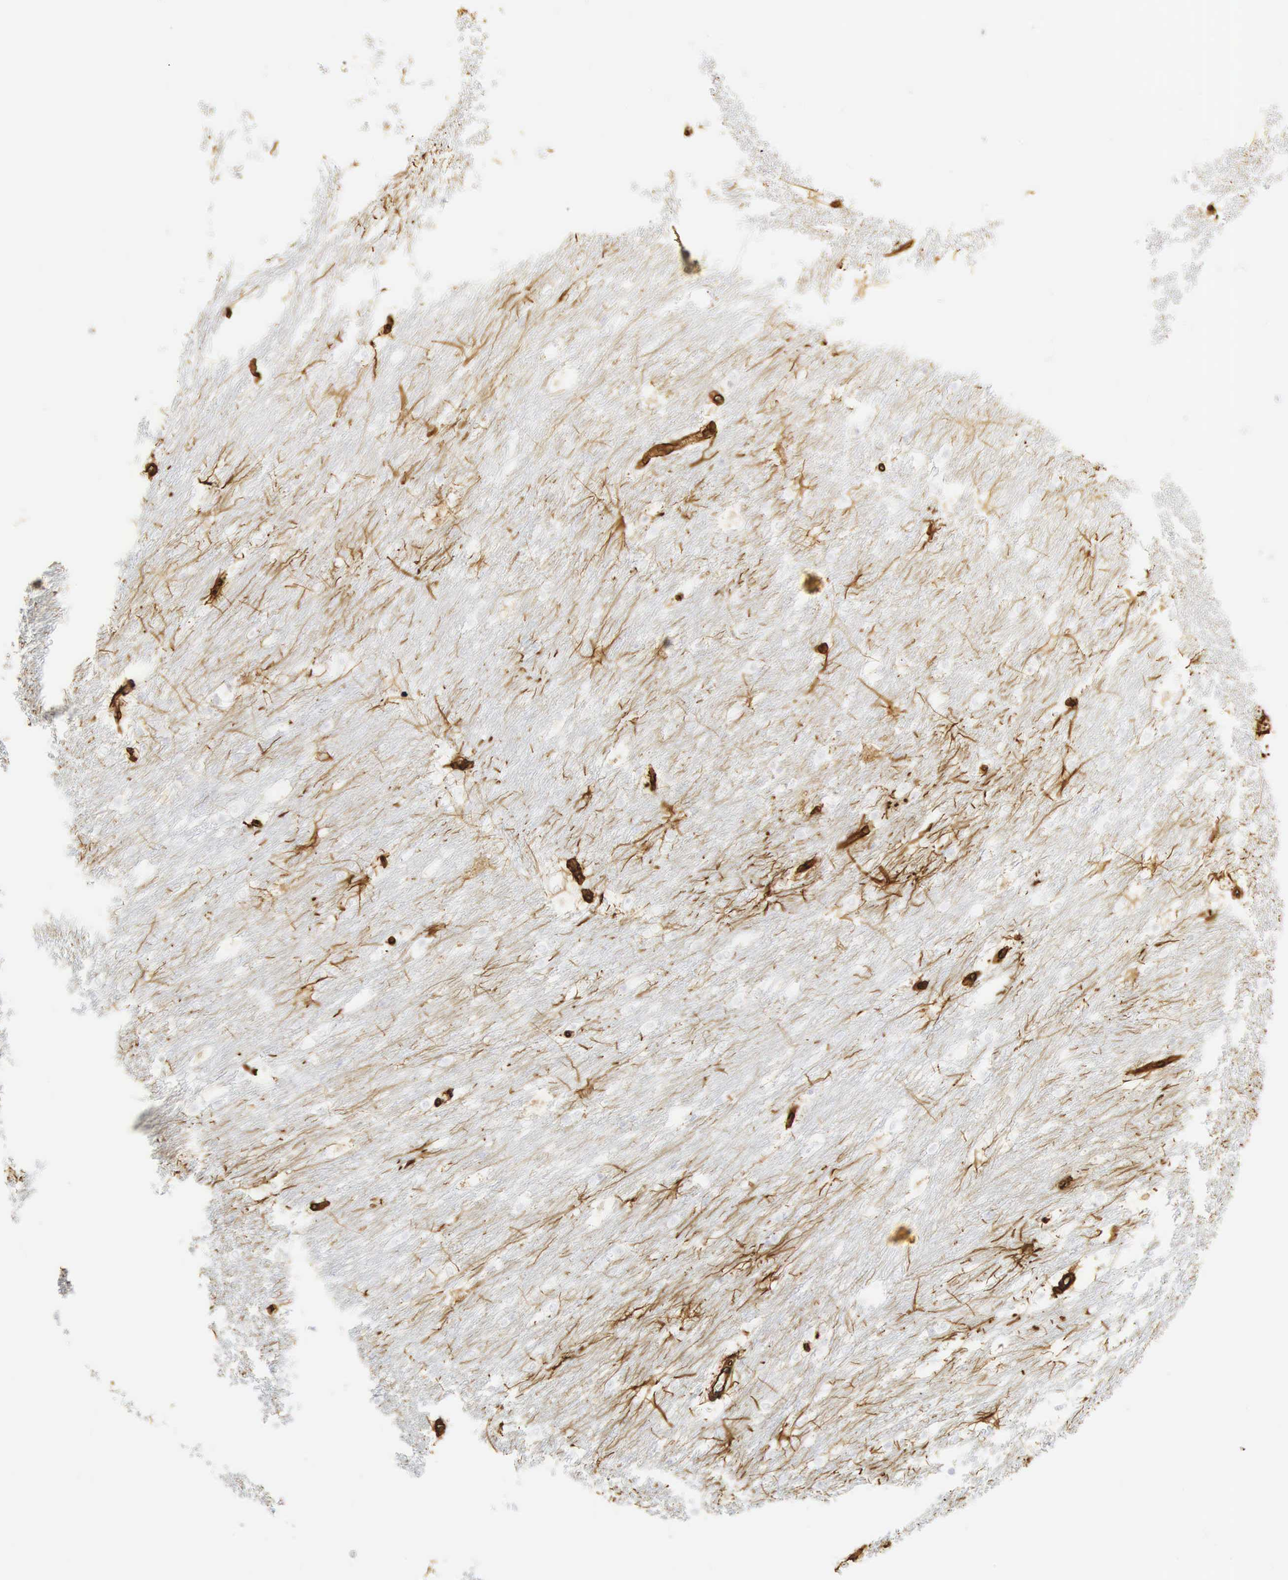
{"staining": {"intensity": "strong", "quantity": "<25%", "location": "cytoplasmic/membranous"}, "tissue": "caudate", "cell_type": "Glial cells", "image_type": "normal", "snomed": [{"axis": "morphology", "description": "Normal tissue, NOS"}, {"axis": "topography", "description": "Lateral ventricle wall"}], "caption": "DAB immunohistochemical staining of normal human caudate demonstrates strong cytoplasmic/membranous protein staining in about <25% of glial cells.", "gene": "VIM", "patient": {"sex": "female", "age": 19}}